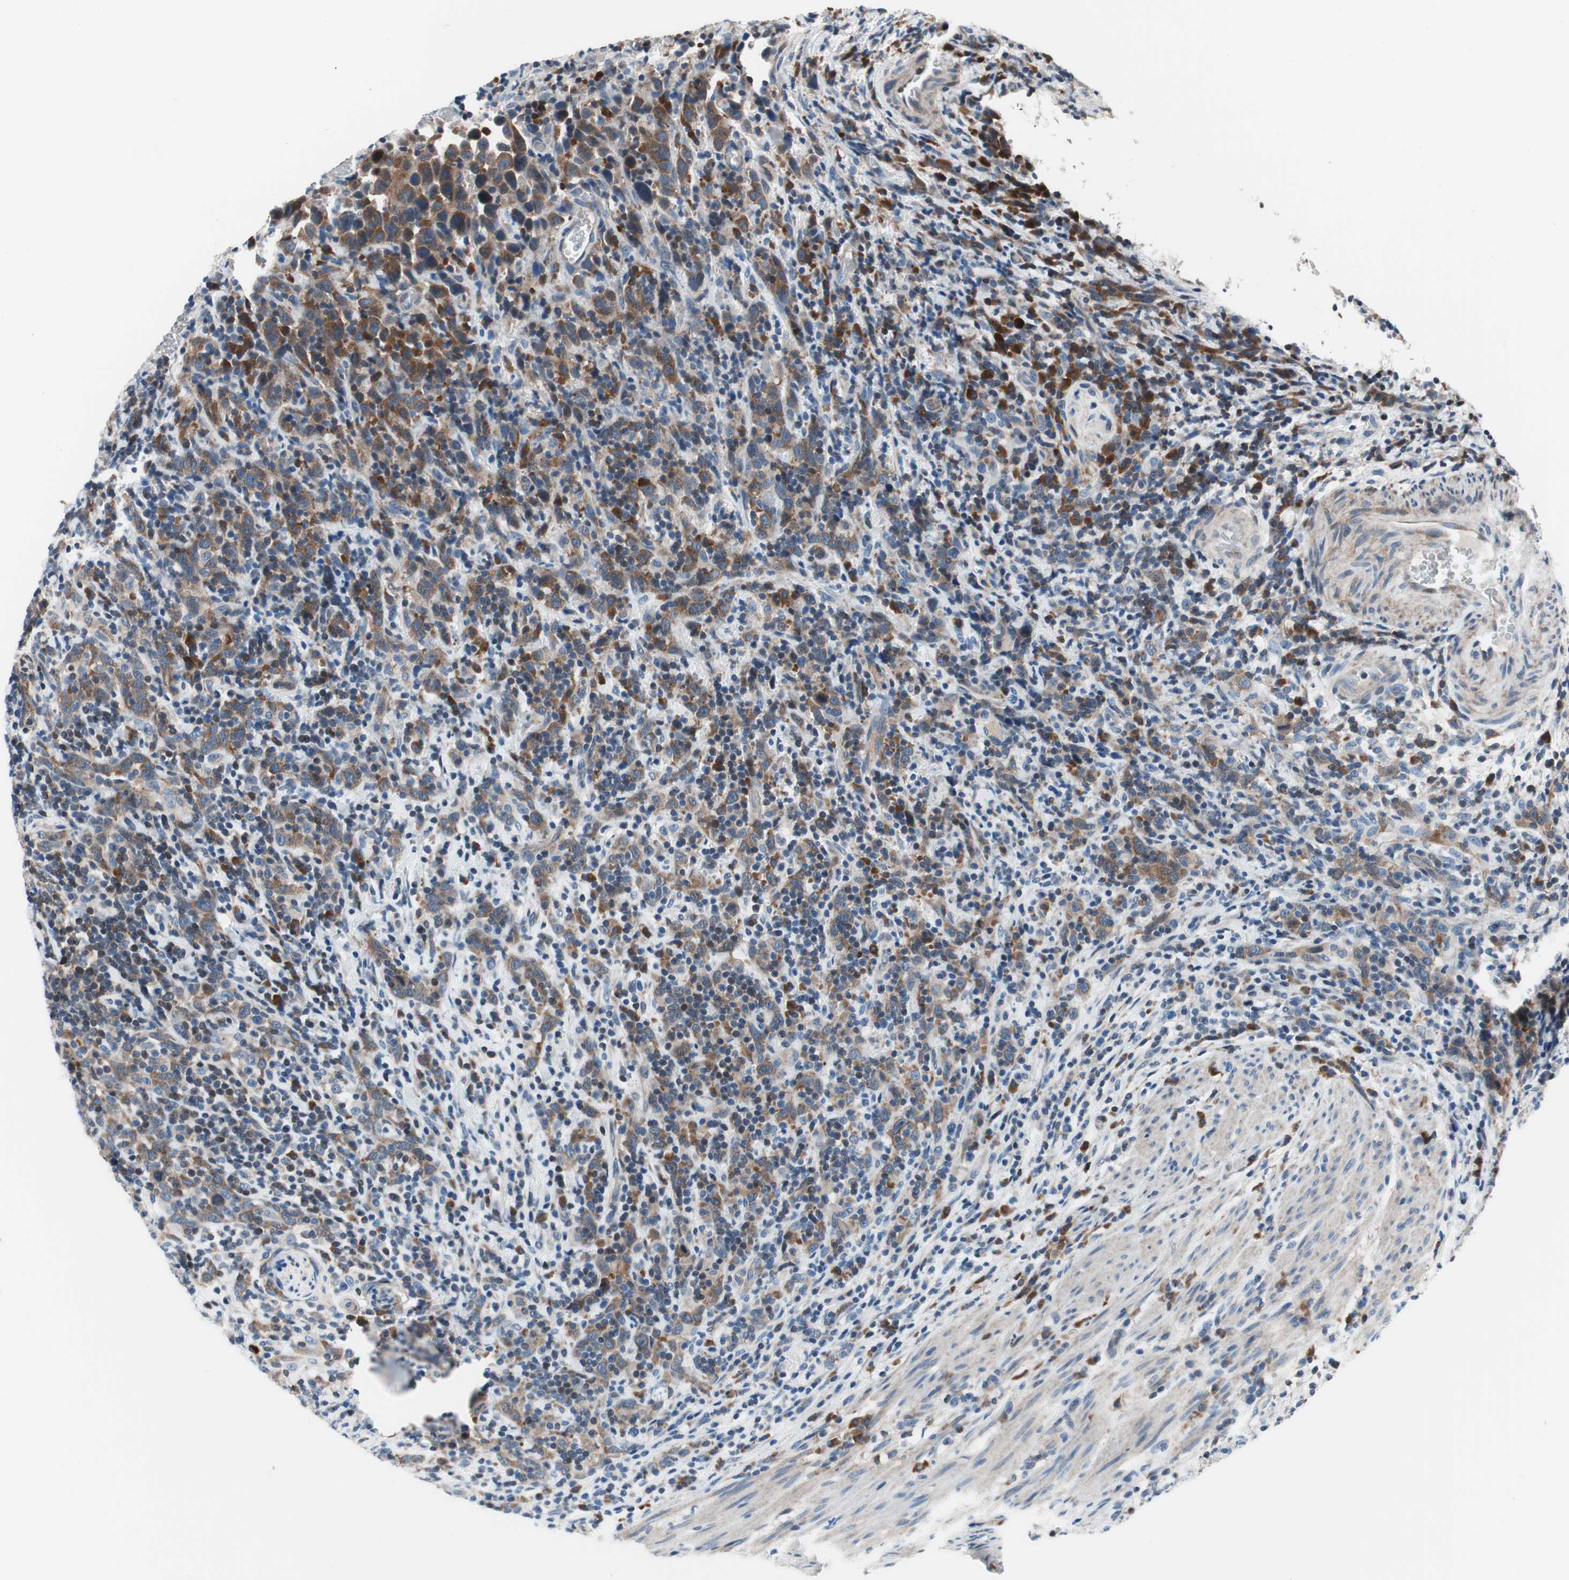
{"staining": {"intensity": "moderate", "quantity": "25%-75%", "location": "cytoplasmic/membranous"}, "tissue": "urothelial cancer", "cell_type": "Tumor cells", "image_type": "cancer", "snomed": [{"axis": "morphology", "description": "Urothelial carcinoma, High grade"}, {"axis": "topography", "description": "Urinary bladder"}], "caption": "A brown stain shows moderate cytoplasmic/membranous staining of a protein in high-grade urothelial carcinoma tumor cells.", "gene": "PRDX2", "patient": {"sex": "male", "age": 61}}